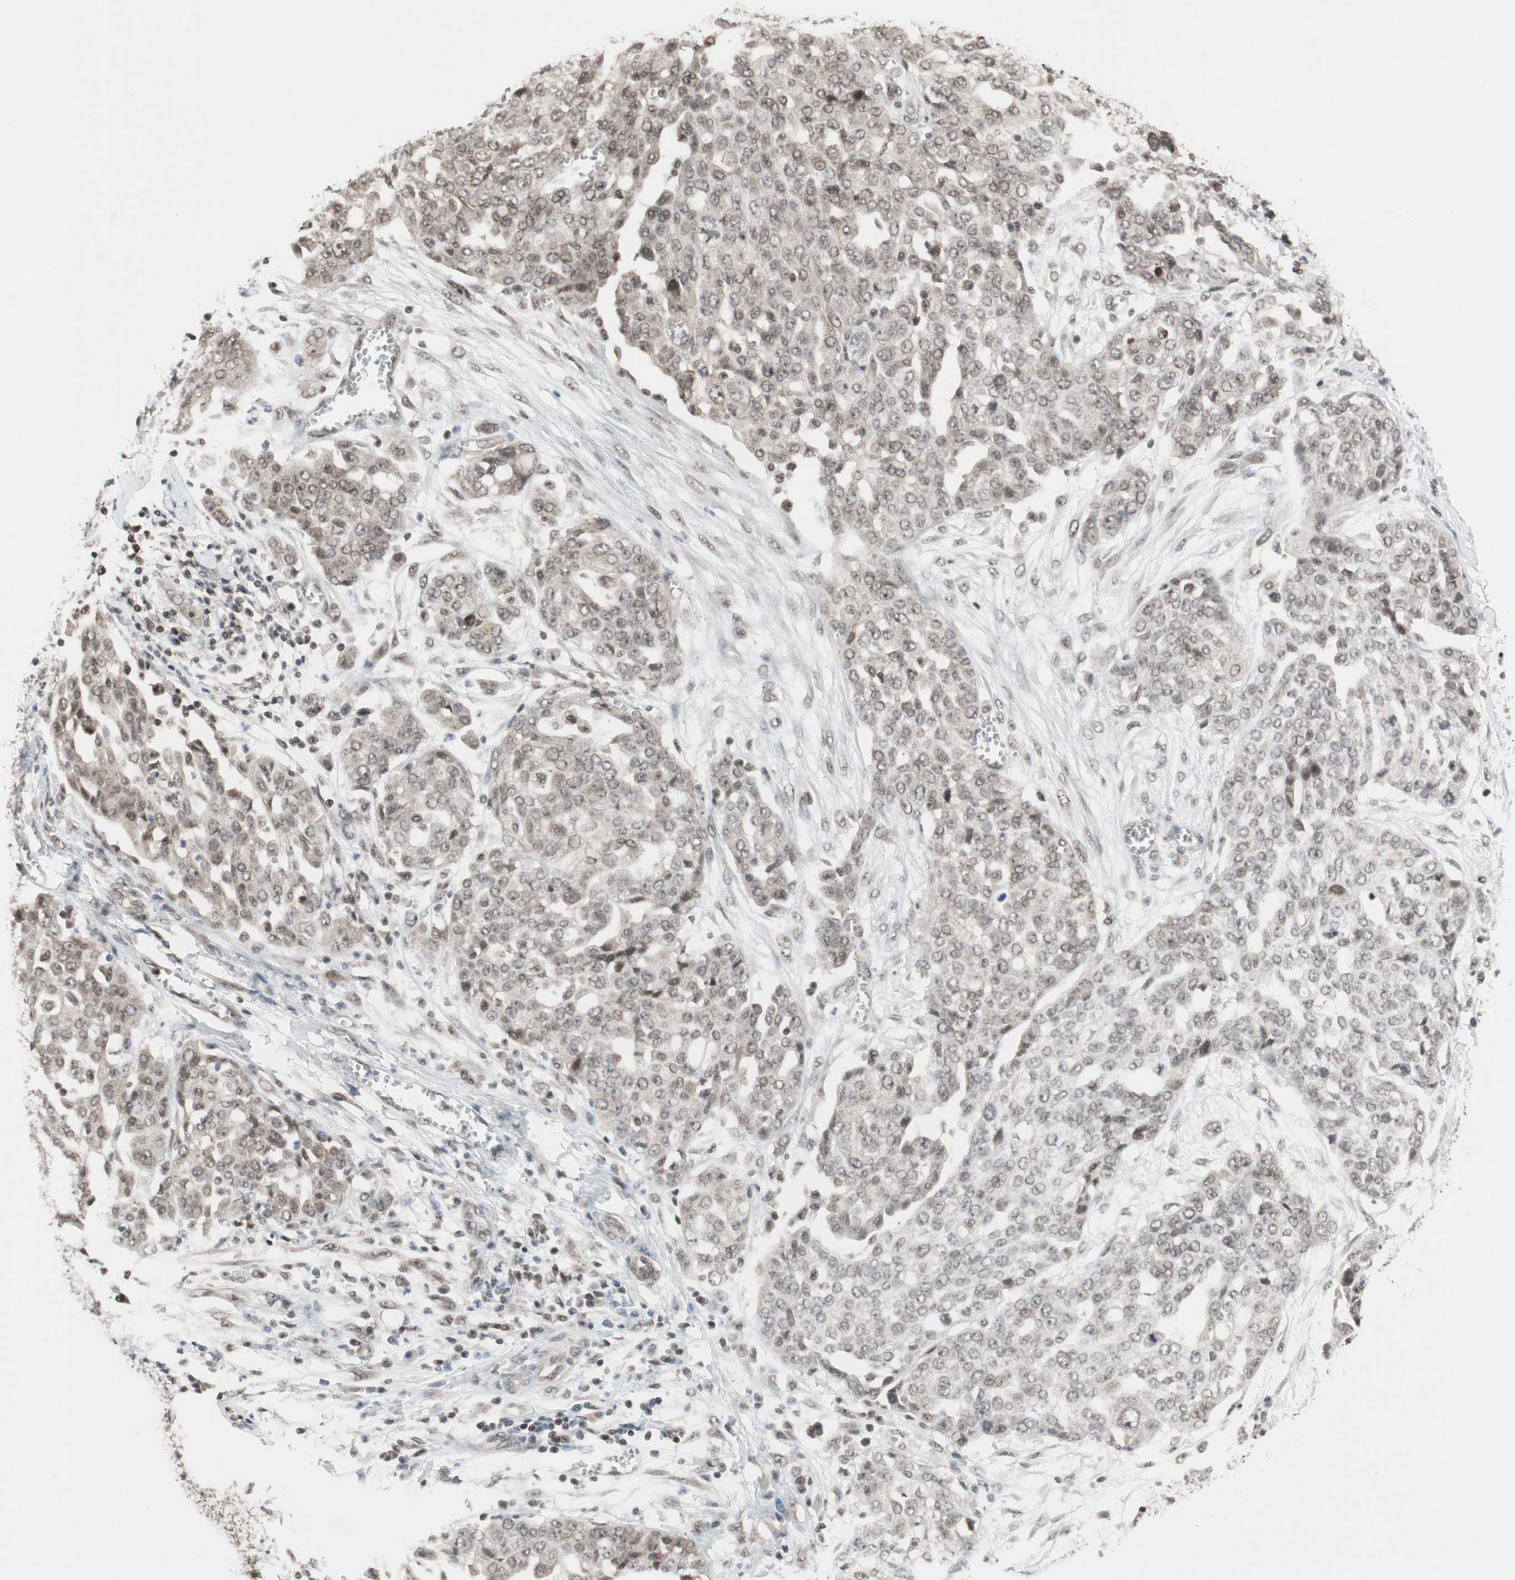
{"staining": {"intensity": "weak", "quantity": "25%-75%", "location": "nuclear"}, "tissue": "ovarian cancer", "cell_type": "Tumor cells", "image_type": "cancer", "snomed": [{"axis": "morphology", "description": "Cystadenocarcinoma, serous, NOS"}, {"axis": "topography", "description": "Soft tissue"}, {"axis": "topography", "description": "Ovary"}], "caption": "High-power microscopy captured an IHC image of ovarian serous cystadenocarcinoma, revealing weak nuclear expression in about 25%-75% of tumor cells.", "gene": "DRAP1", "patient": {"sex": "female", "age": 57}}